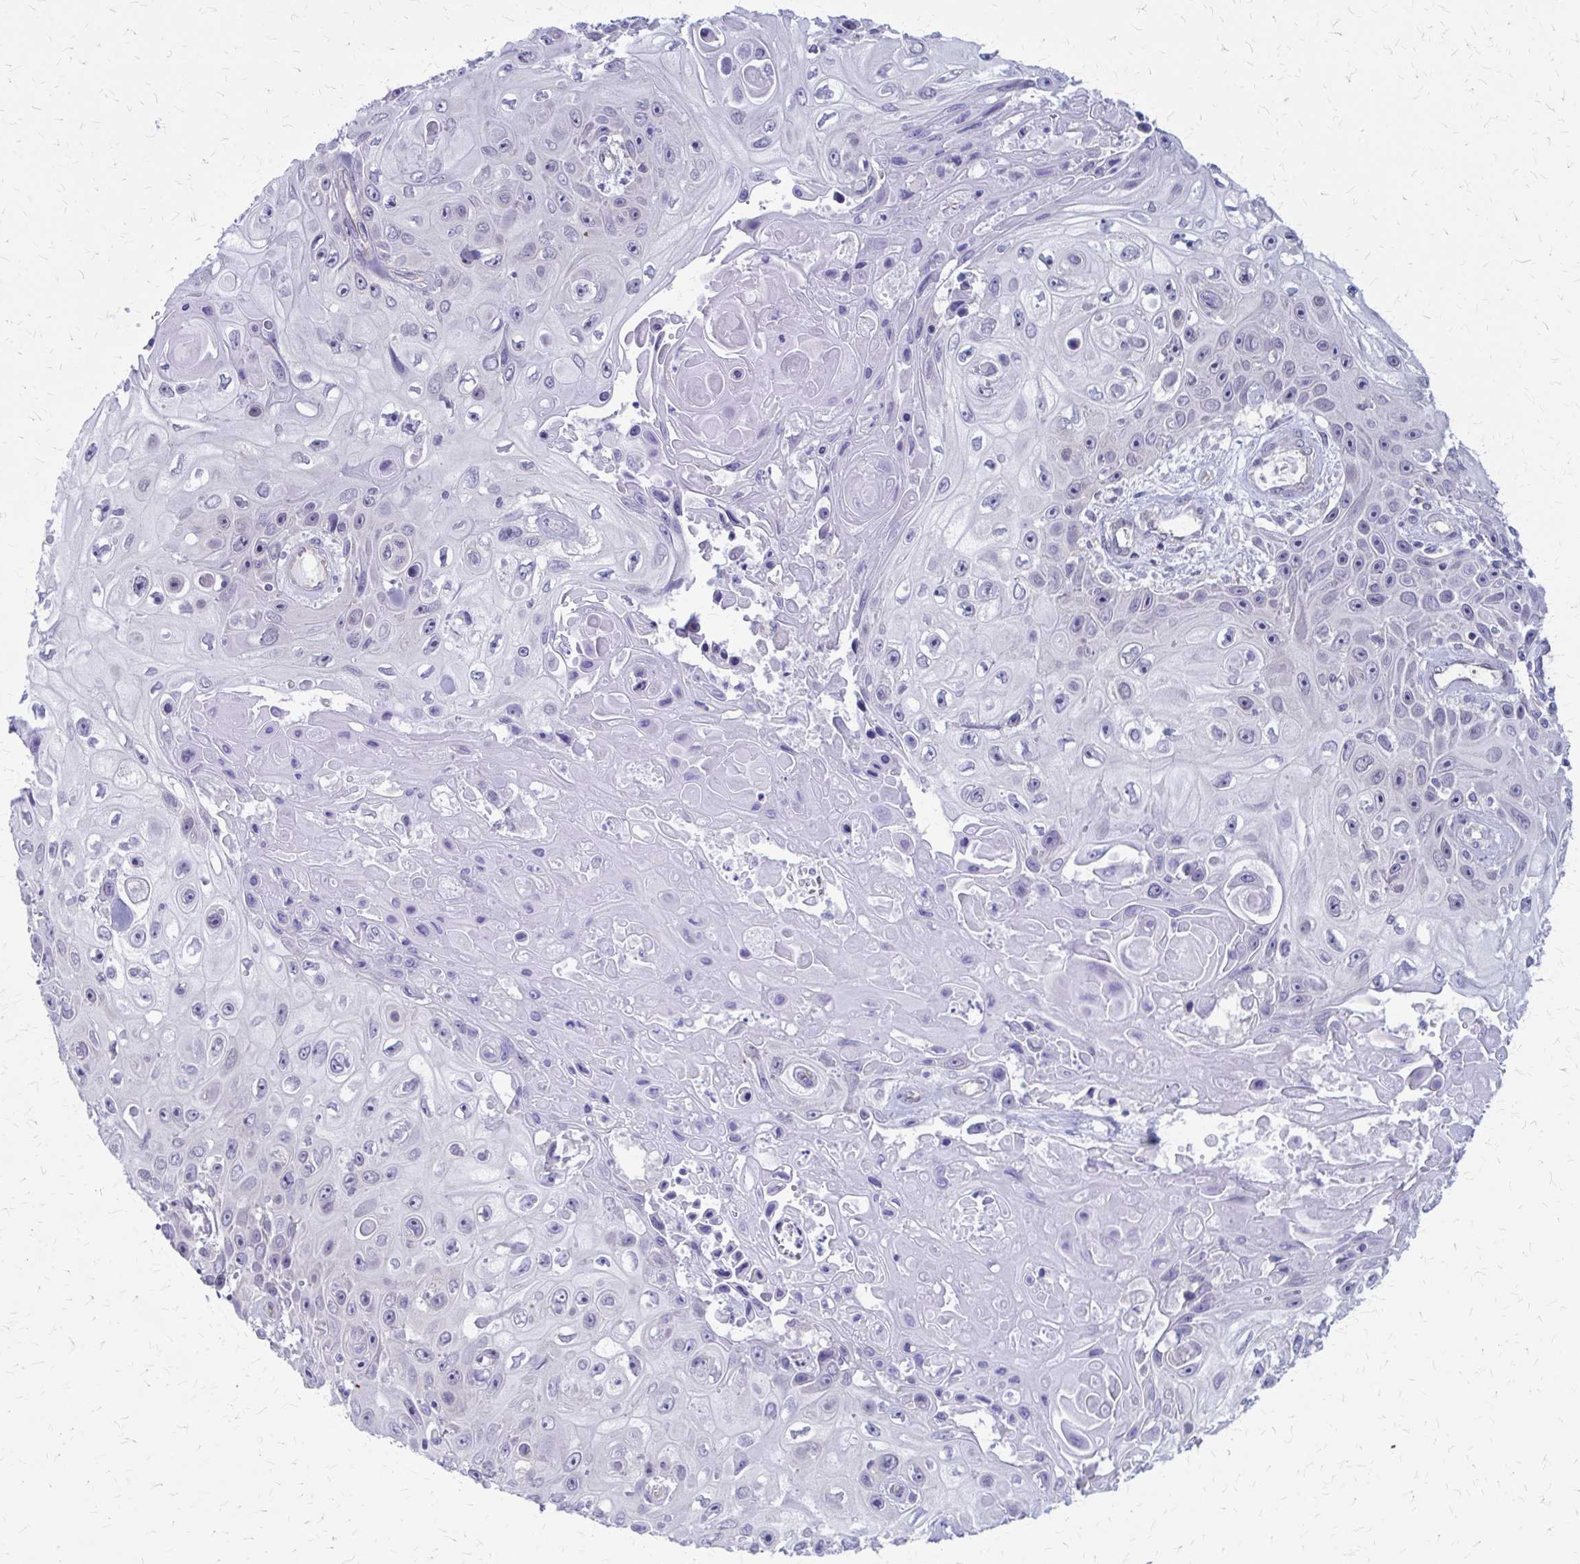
{"staining": {"intensity": "negative", "quantity": "none", "location": "none"}, "tissue": "skin cancer", "cell_type": "Tumor cells", "image_type": "cancer", "snomed": [{"axis": "morphology", "description": "Squamous cell carcinoma, NOS"}, {"axis": "topography", "description": "Skin"}], "caption": "Immunohistochemical staining of human skin cancer (squamous cell carcinoma) shows no significant expression in tumor cells. (DAB (3,3'-diaminobenzidine) IHC with hematoxylin counter stain).", "gene": "CLIC2", "patient": {"sex": "male", "age": 82}}